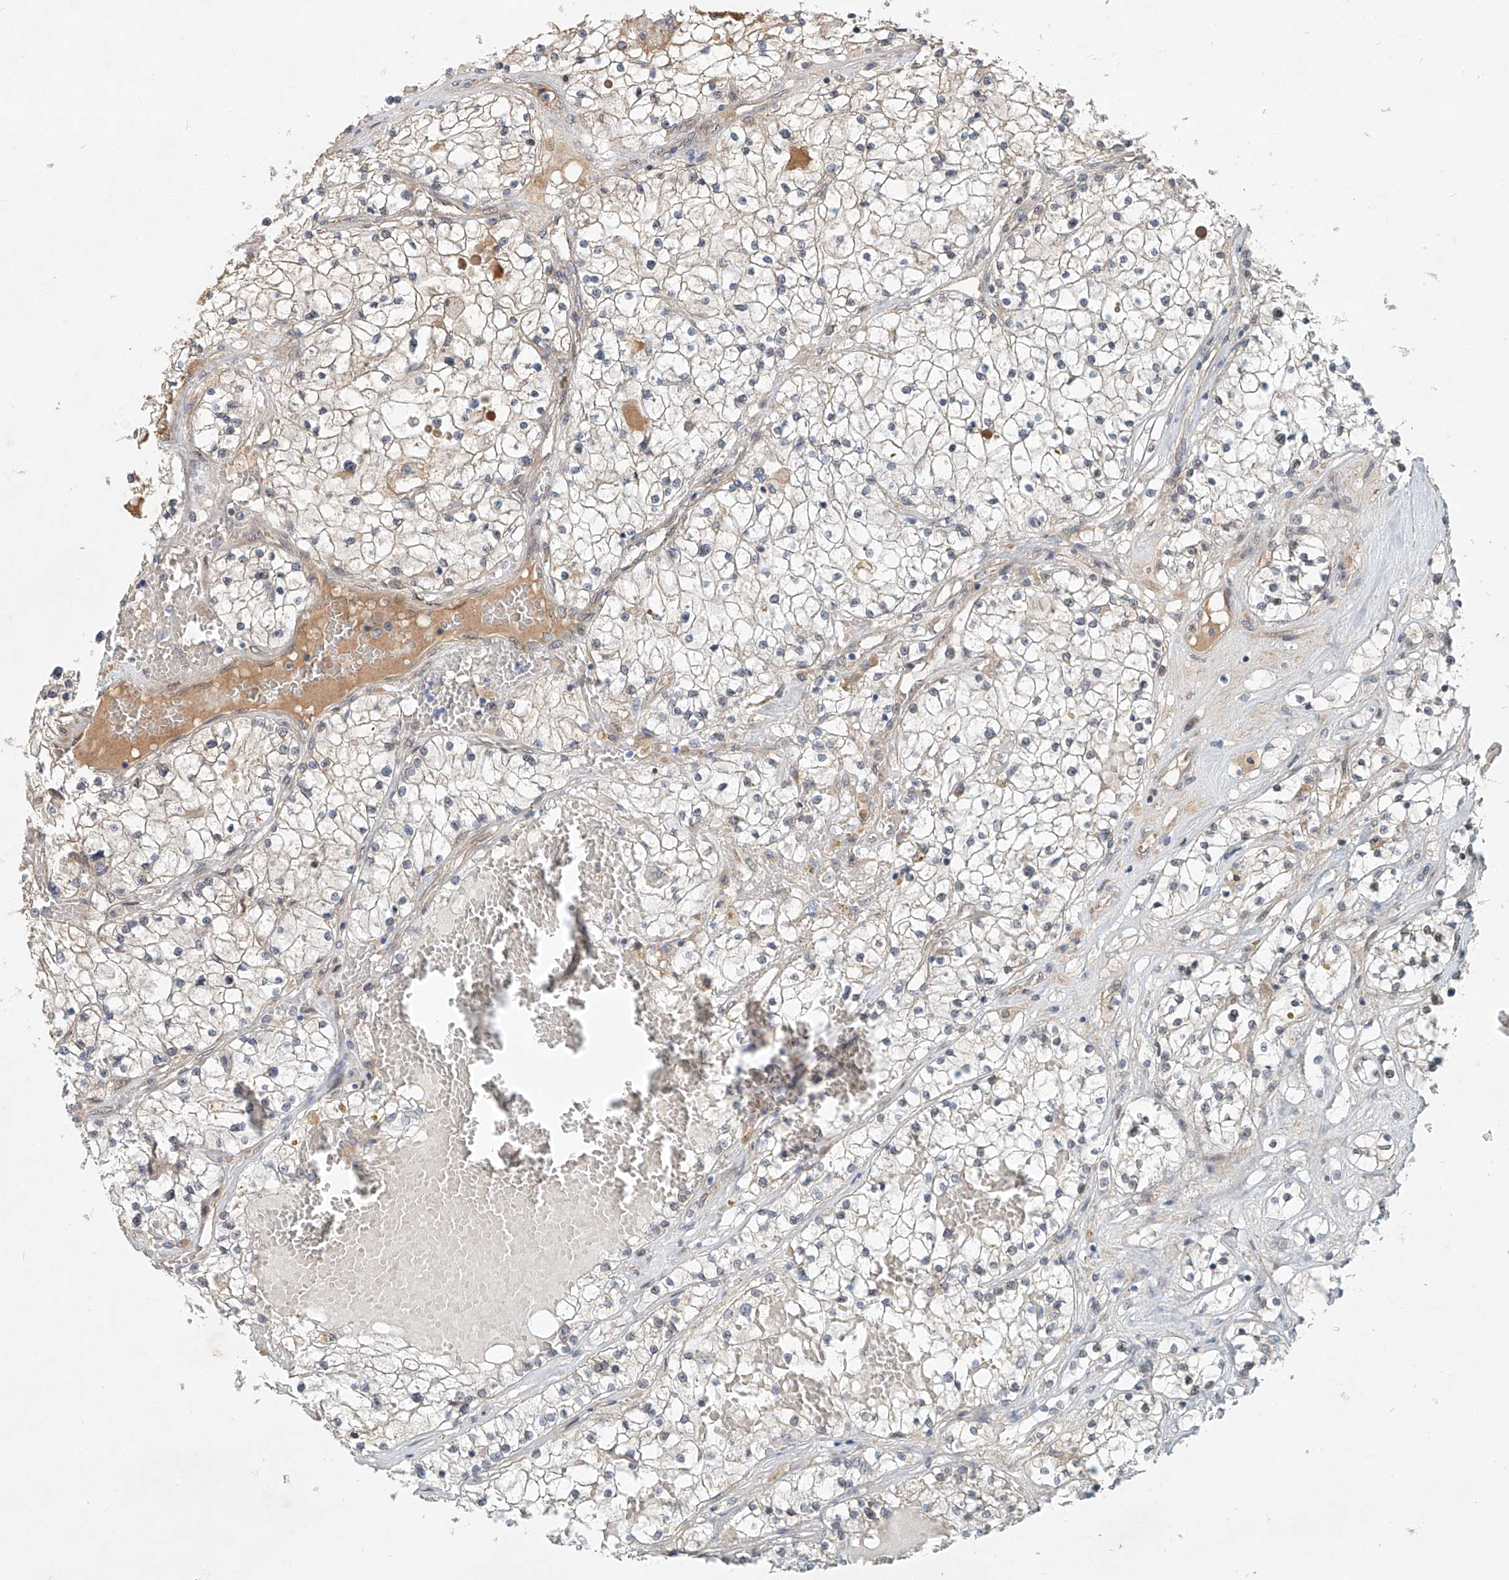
{"staining": {"intensity": "negative", "quantity": "none", "location": "none"}, "tissue": "renal cancer", "cell_type": "Tumor cells", "image_type": "cancer", "snomed": [{"axis": "morphology", "description": "Normal tissue, NOS"}, {"axis": "morphology", "description": "Adenocarcinoma, NOS"}, {"axis": "topography", "description": "Kidney"}], "caption": "There is no significant positivity in tumor cells of renal cancer. Brightfield microscopy of immunohistochemistry (IHC) stained with DAB (3,3'-diaminobenzidine) (brown) and hematoxylin (blue), captured at high magnification.", "gene": "SASH1", "patient": {"sex": "male", "age": 68}}